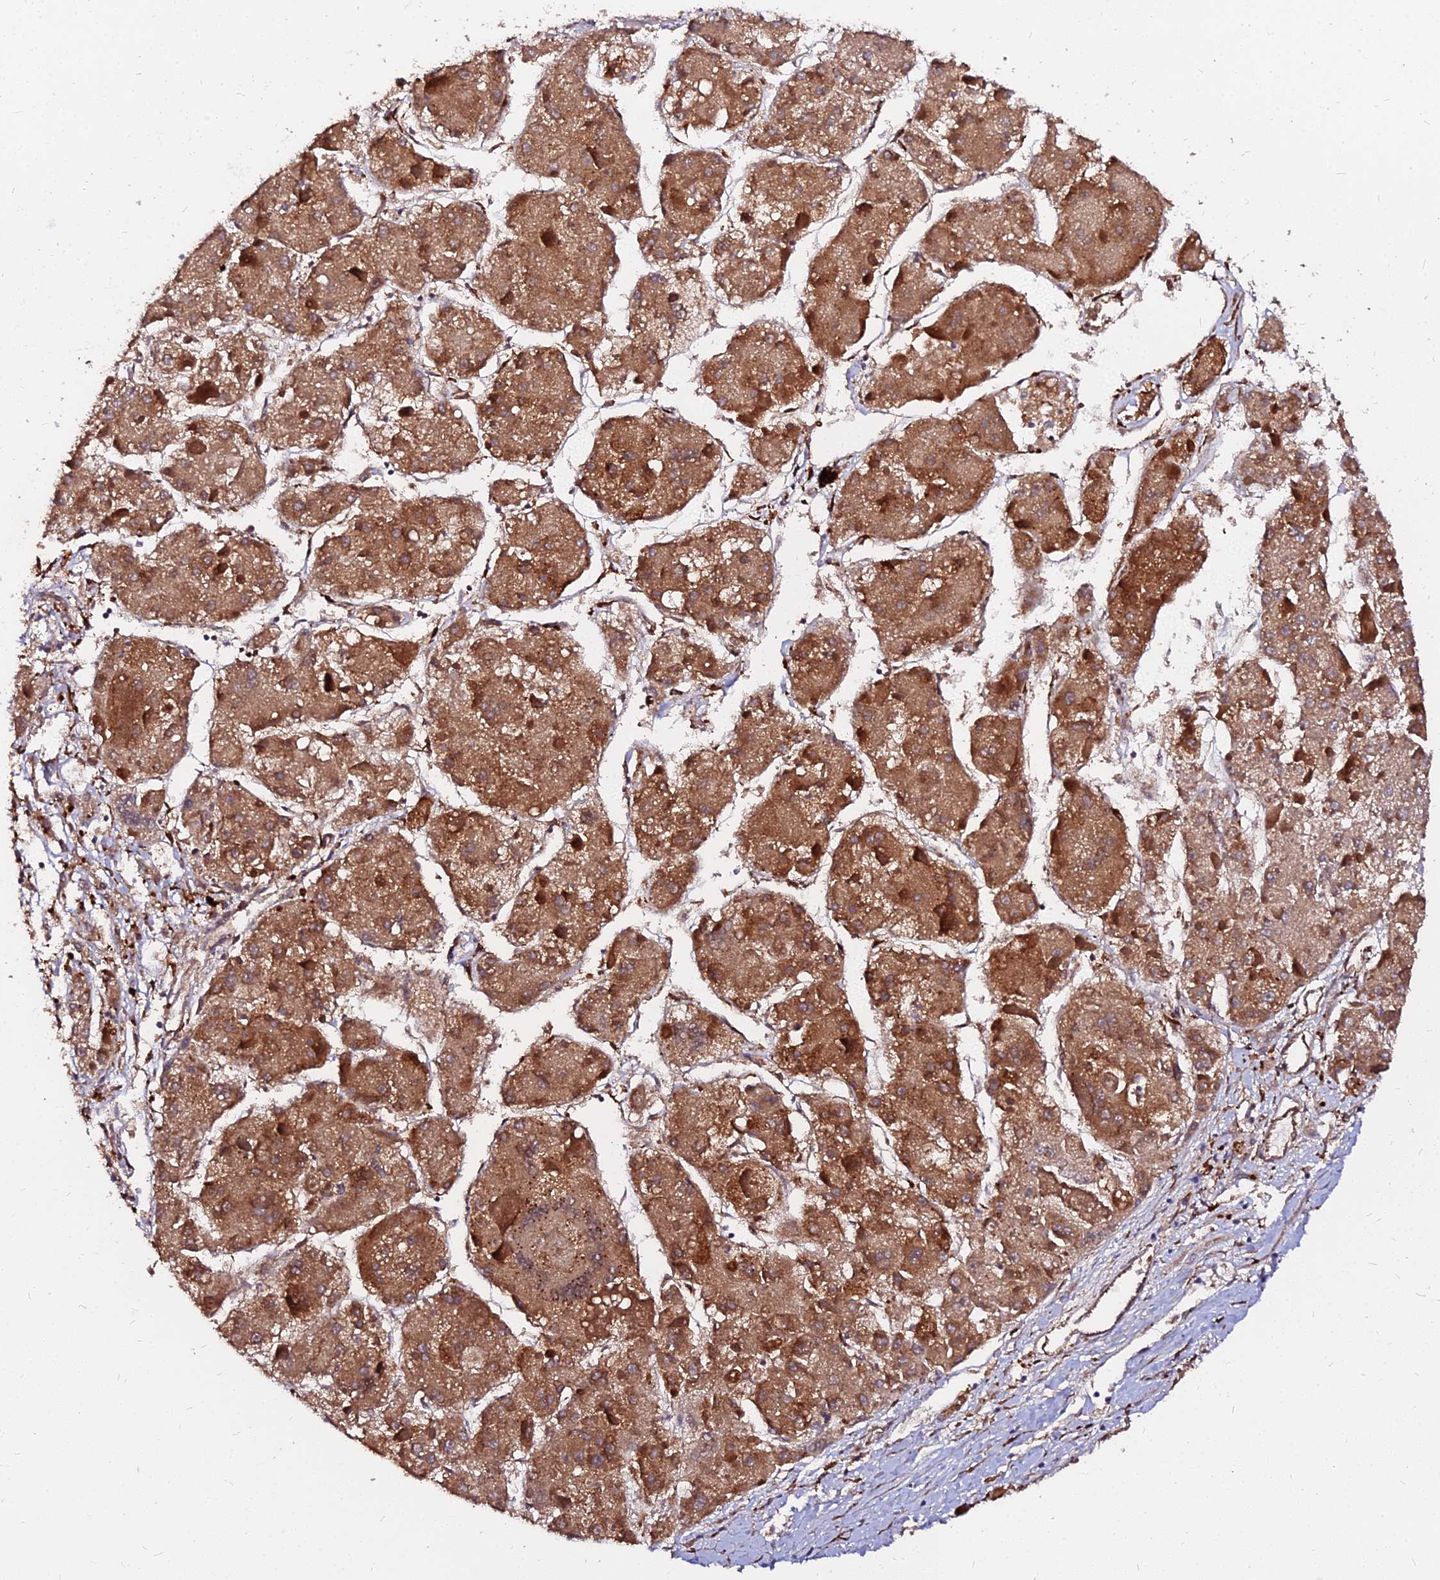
{"staining": {"intensity": "moderate", "quantity": ">75%", "location": "cytoplasmic/membranous"}, "tissue": "liver cancer", "cell_type": "Tumor cells", "image_type": "cancer", "snomed": [{"axis": "morphology", "description": "Carcinoma, Hepatocellular, NOS"}, {"axis": "topography", "description": "Liver"}], "caption": "A brown stain labels moderate cytoplasmic/membranous positivity of a protein in liver hepatocellular carcinoma tumor cells.", "gene": "PDE4D", "patient": {"sex": "female", "age": 73}}